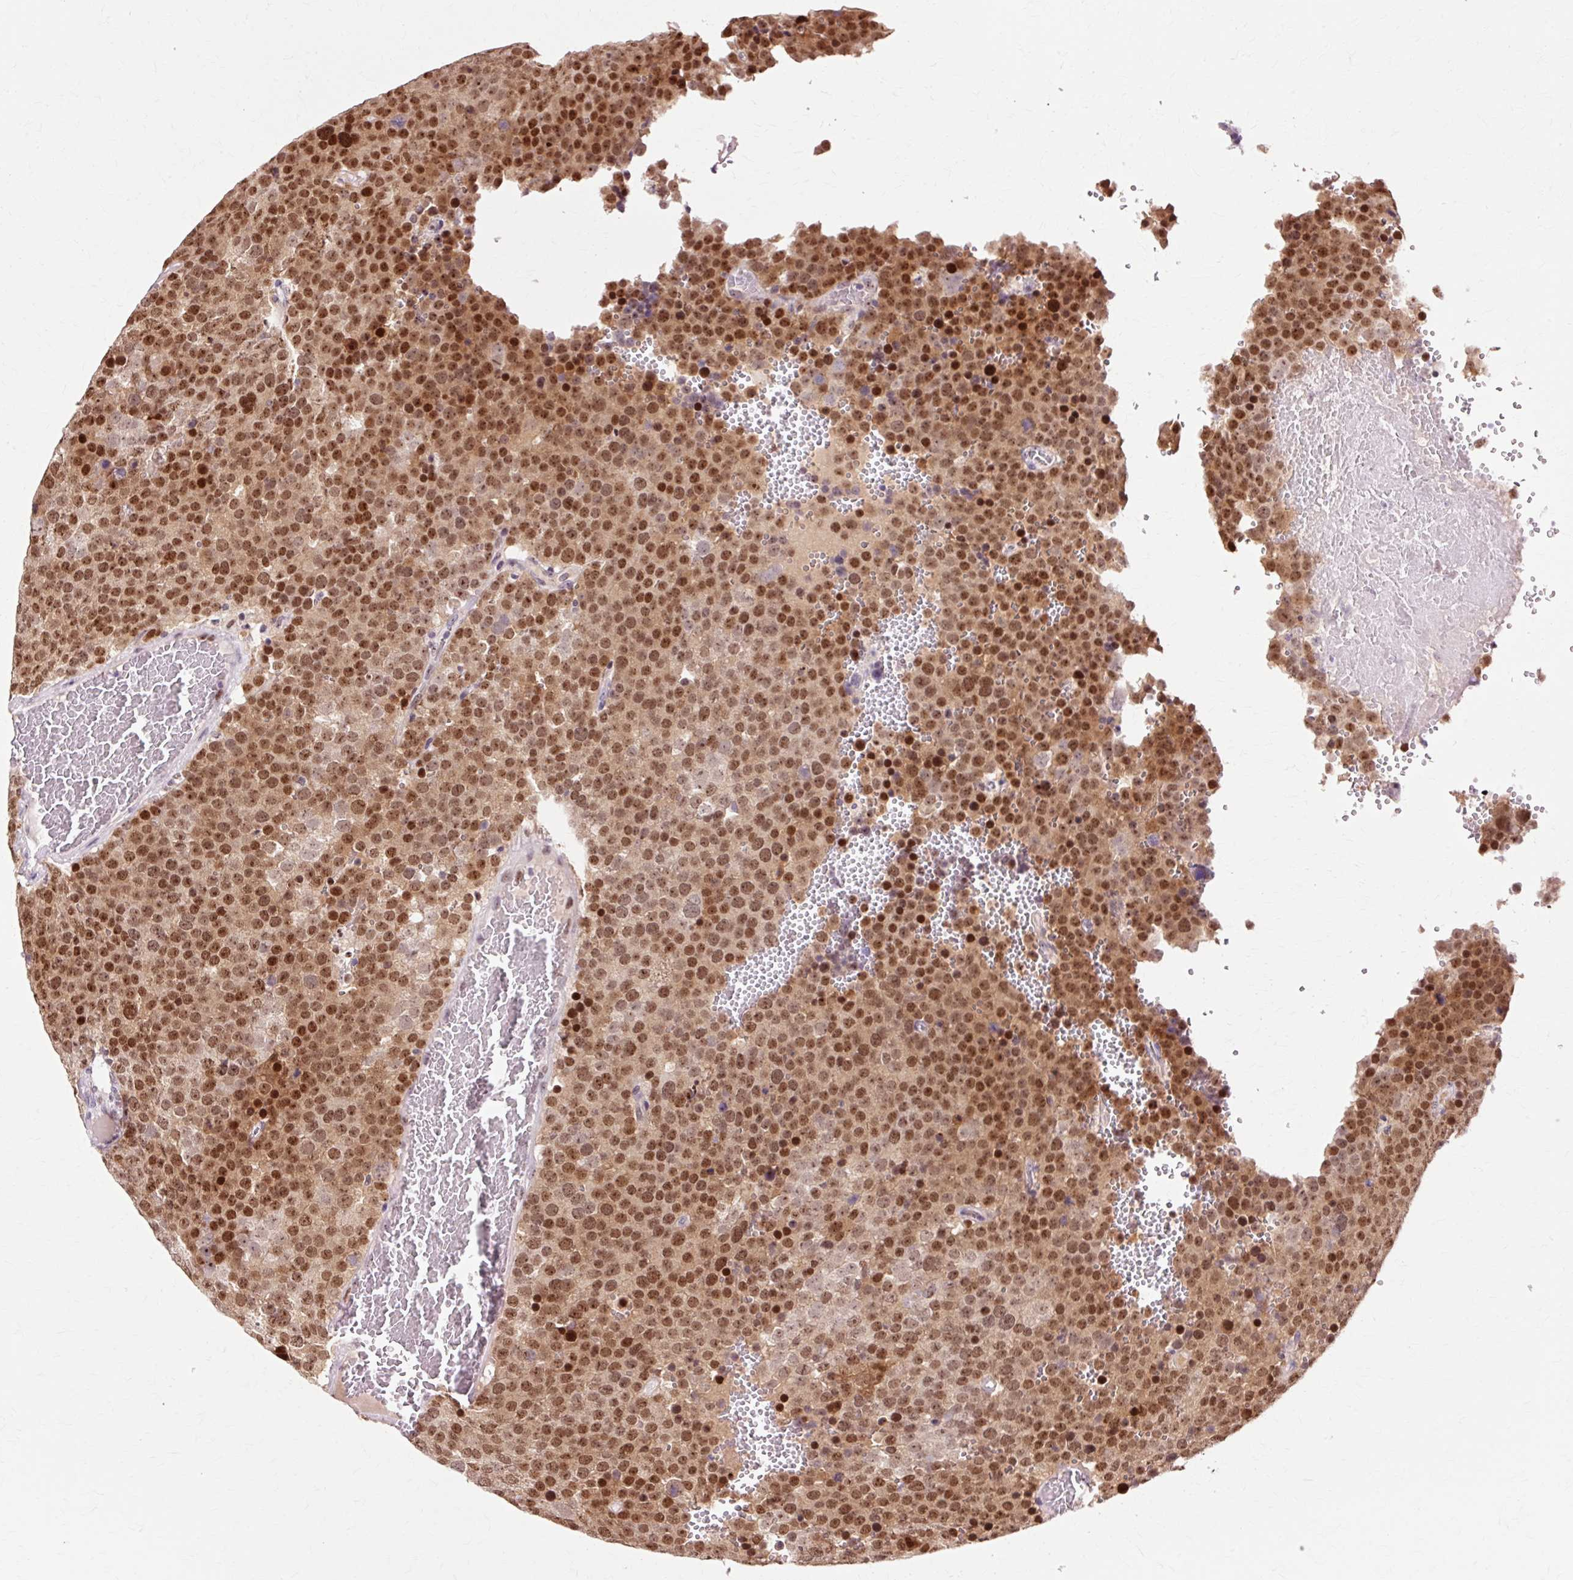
{"staining": {"intensity": "strong", "quantity": ">75%", "location": "nuclear"}, "tissue": "testis cancer", "cell_type": "Tumor cells", "image_type": "cancer", "snomed": [{"axis": "morphology", "description": "Seminoma, NOS"}, {"axis": "topography", "description": "Testis"}], "caption": "Immunohistochemical staining of testis cancer (seminoma) reveals high levels of strong nuclear protein positivity in about >75% of tumor cells.", "gene": "MACROD2", "patient": {"sex": "male", "age": 71}}